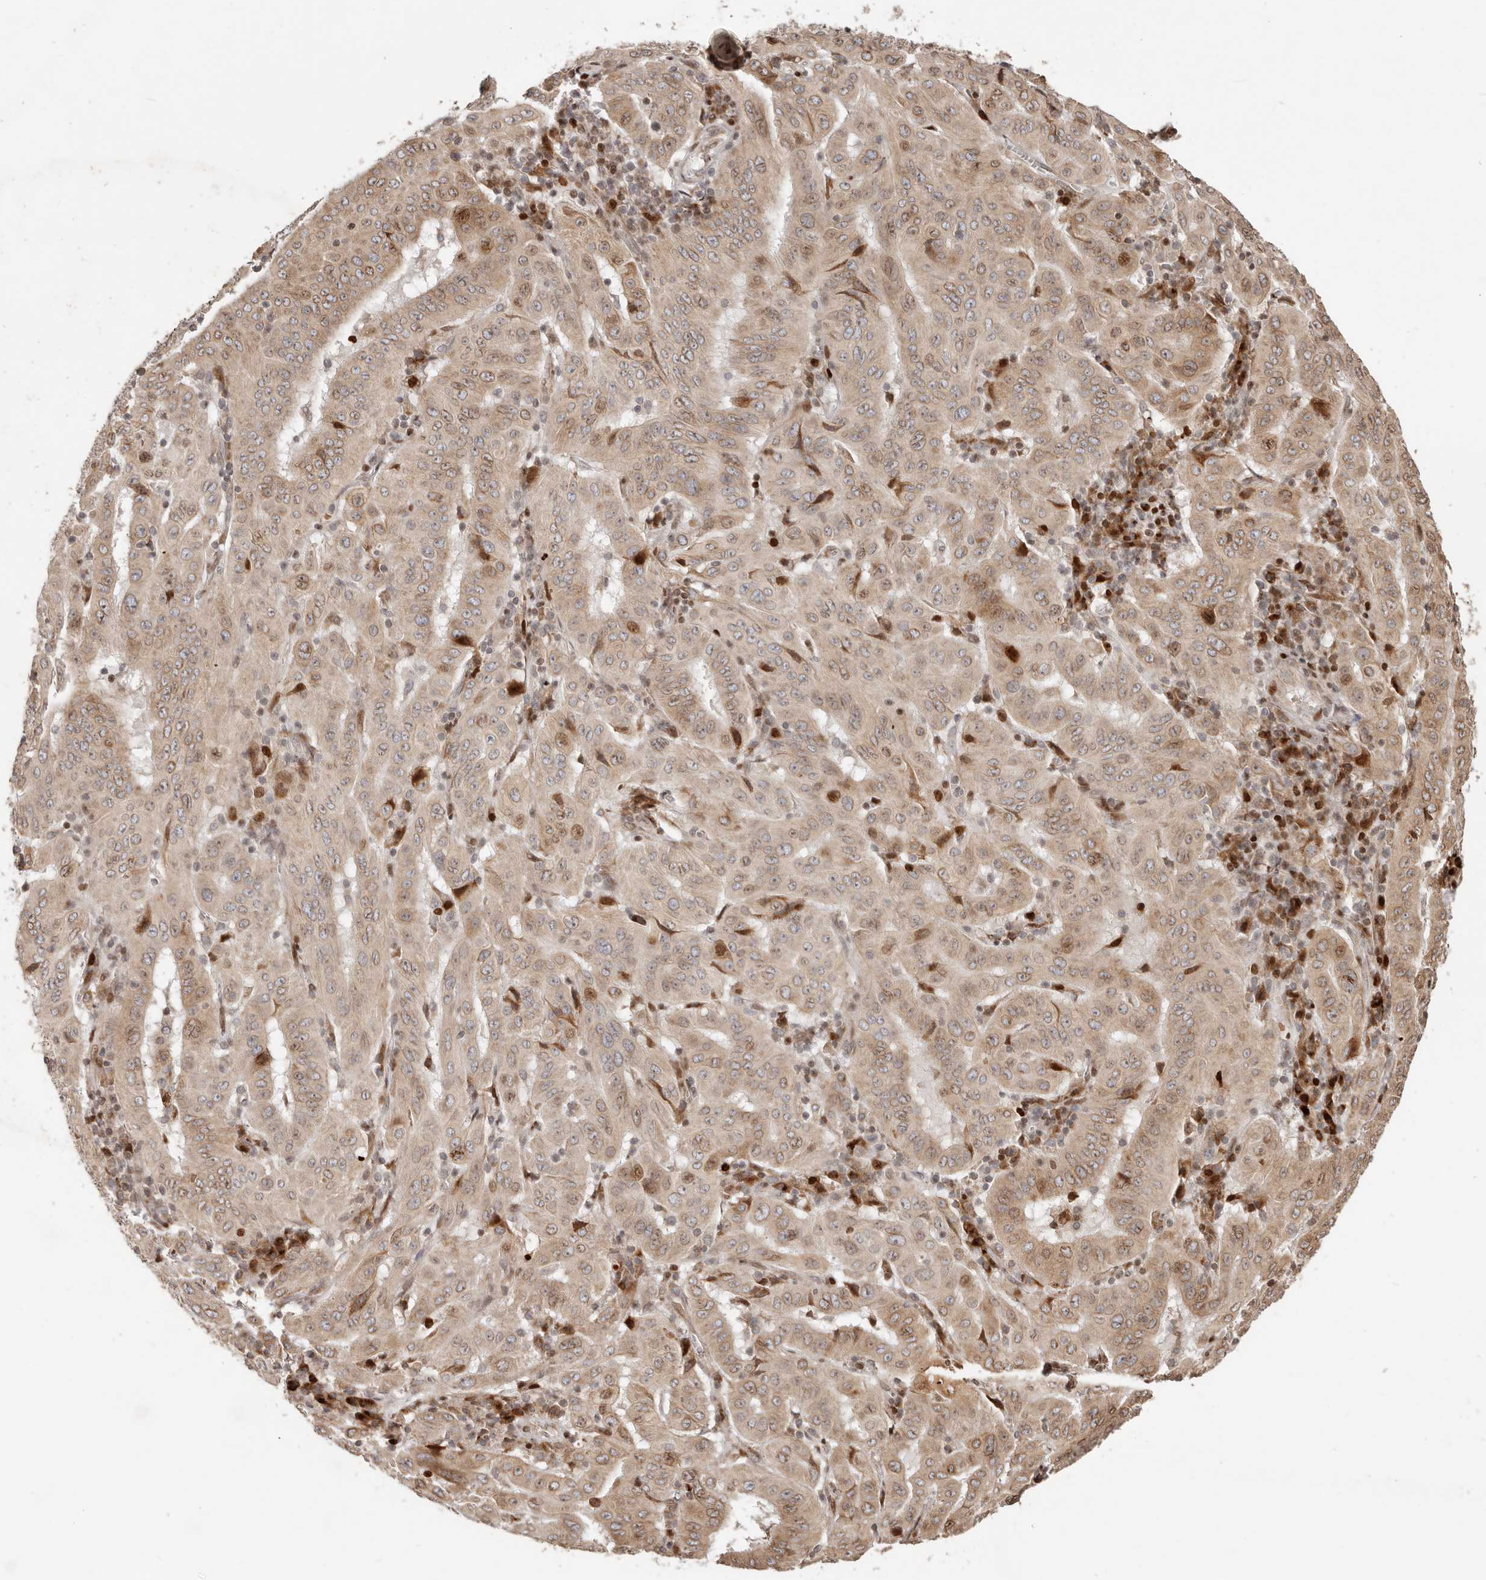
{"staining": {"intensity": "weak", "quantity": "25%-75%", "location": "cytoplasmic/membranous,nuclear"}, "tissue": "pancreatic cancer", "cell_type": "Tumor cells", "image_type": "cancer", "snomed": [{"axis": "morphology", "description": "Adenocarcinoma, NOS"}, {"axis": "topography", "description": "Pancreas"}], "caption": "IHC staining of pancreatic adenocarcinoma, which demonstrates low levels of weak cytoplasmic/membranous and nuclear expression in approximately 25%-75% of tumor cells indicating weak cytoplasmic/membranous and nuclear protein staining. The staining was performed using DAB (brown) for protein detection and nuclei were counterstained in hematoxylin (blue).", "gene": "TRIM4", "patient": {"sex": "male", "age": 63}}